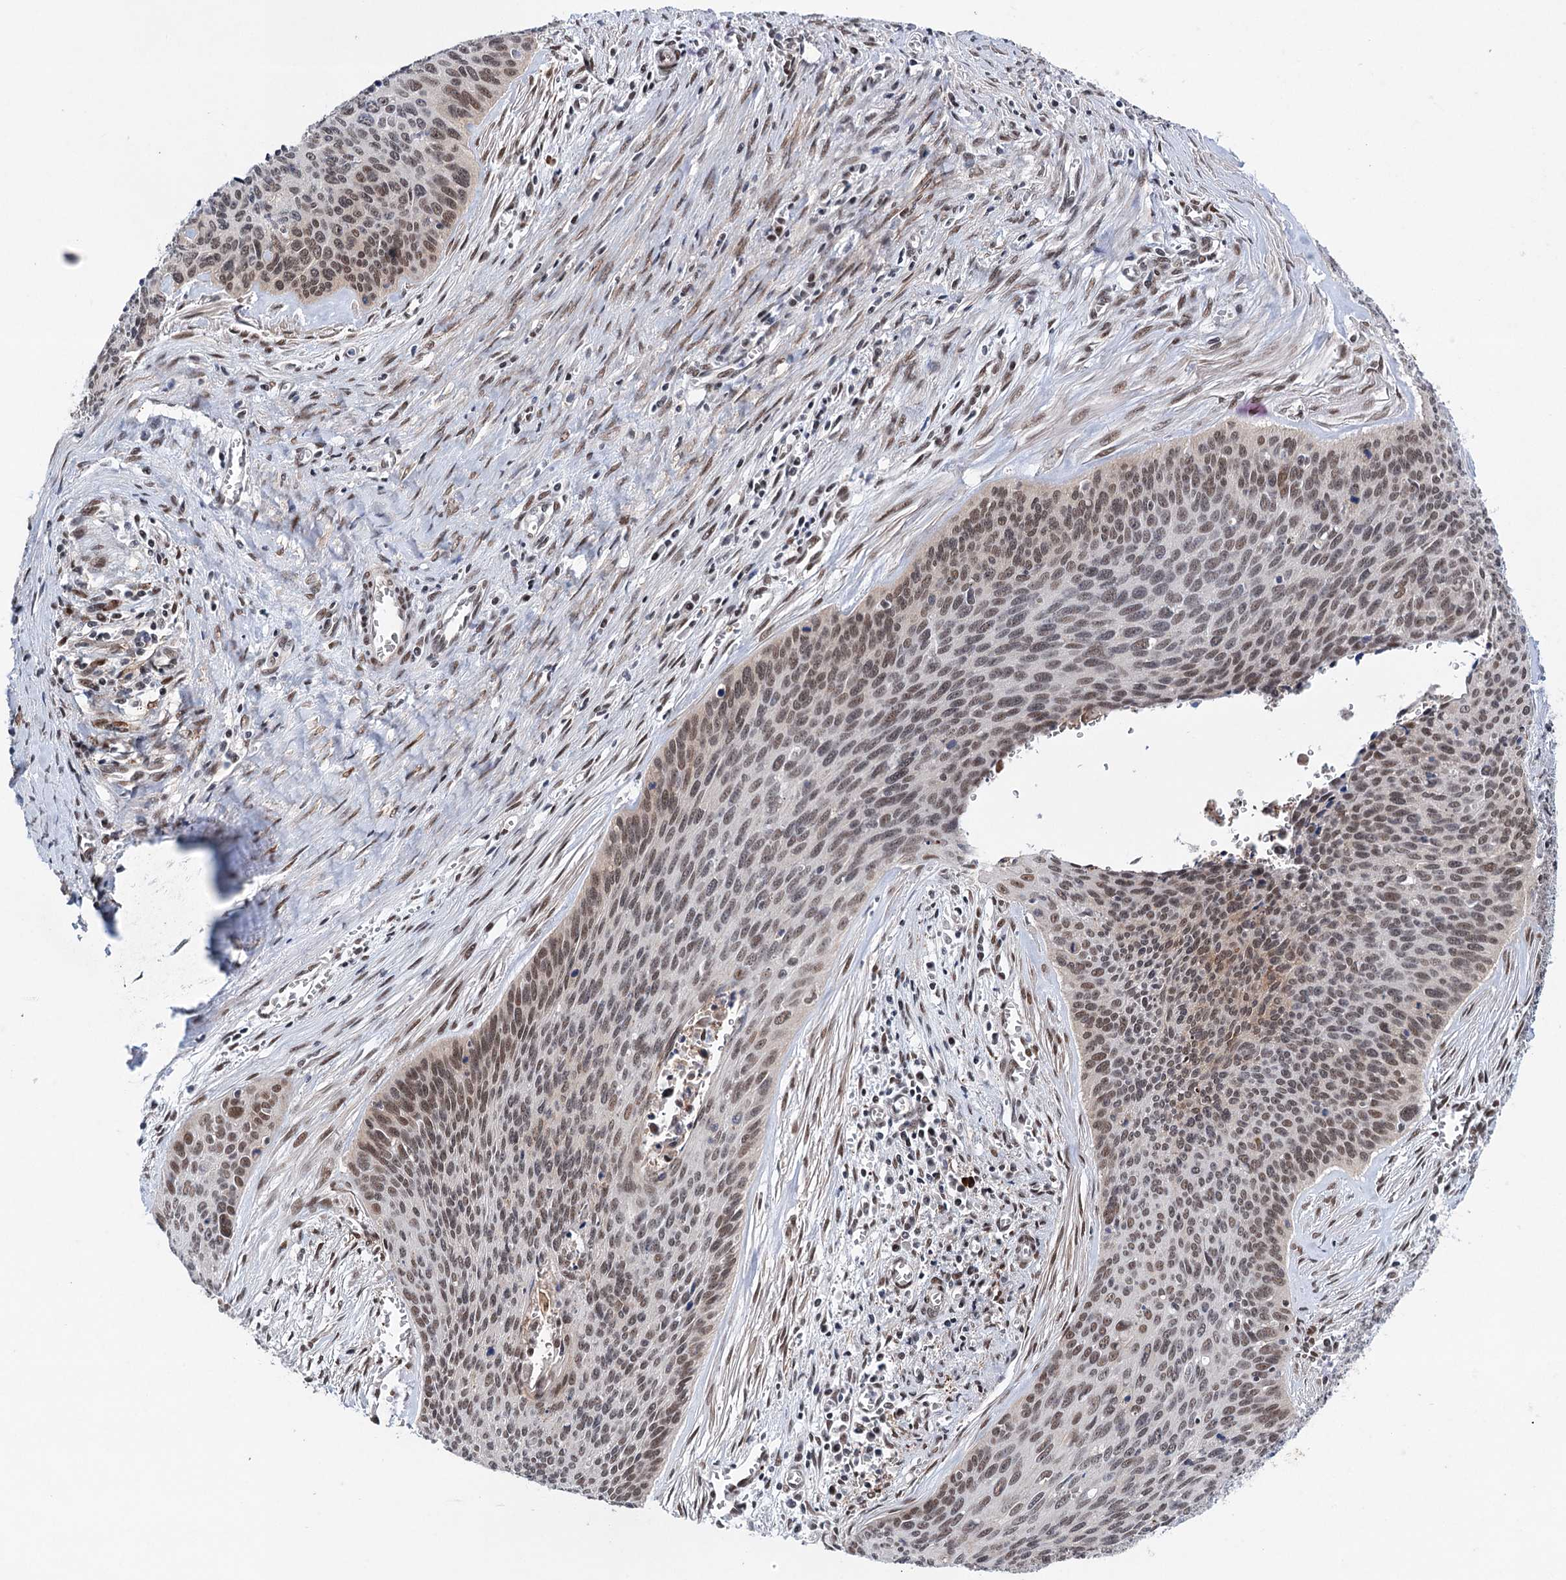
{"staining": {"intensity": "moderate", "quantity": ">75%", "location": "nuclear"}, "tissue": "cervical cancer", "cell_type": "Tumor cells", "image_type": "cancer", "snomed": [{"axis": "morphology", "description": "Squamous cell carcinoma, NOS"}, {"axis": "topography", "description": "Cervix"}], "caption": "Immunohistochemical staining of human cervical cancer (squamous cell carcinoma) displays medium levels of moderate nuclear expression in about >75% of tumor cells.", "gene": "FAM53A", "patient": {"sex": "female", "age": 55}}